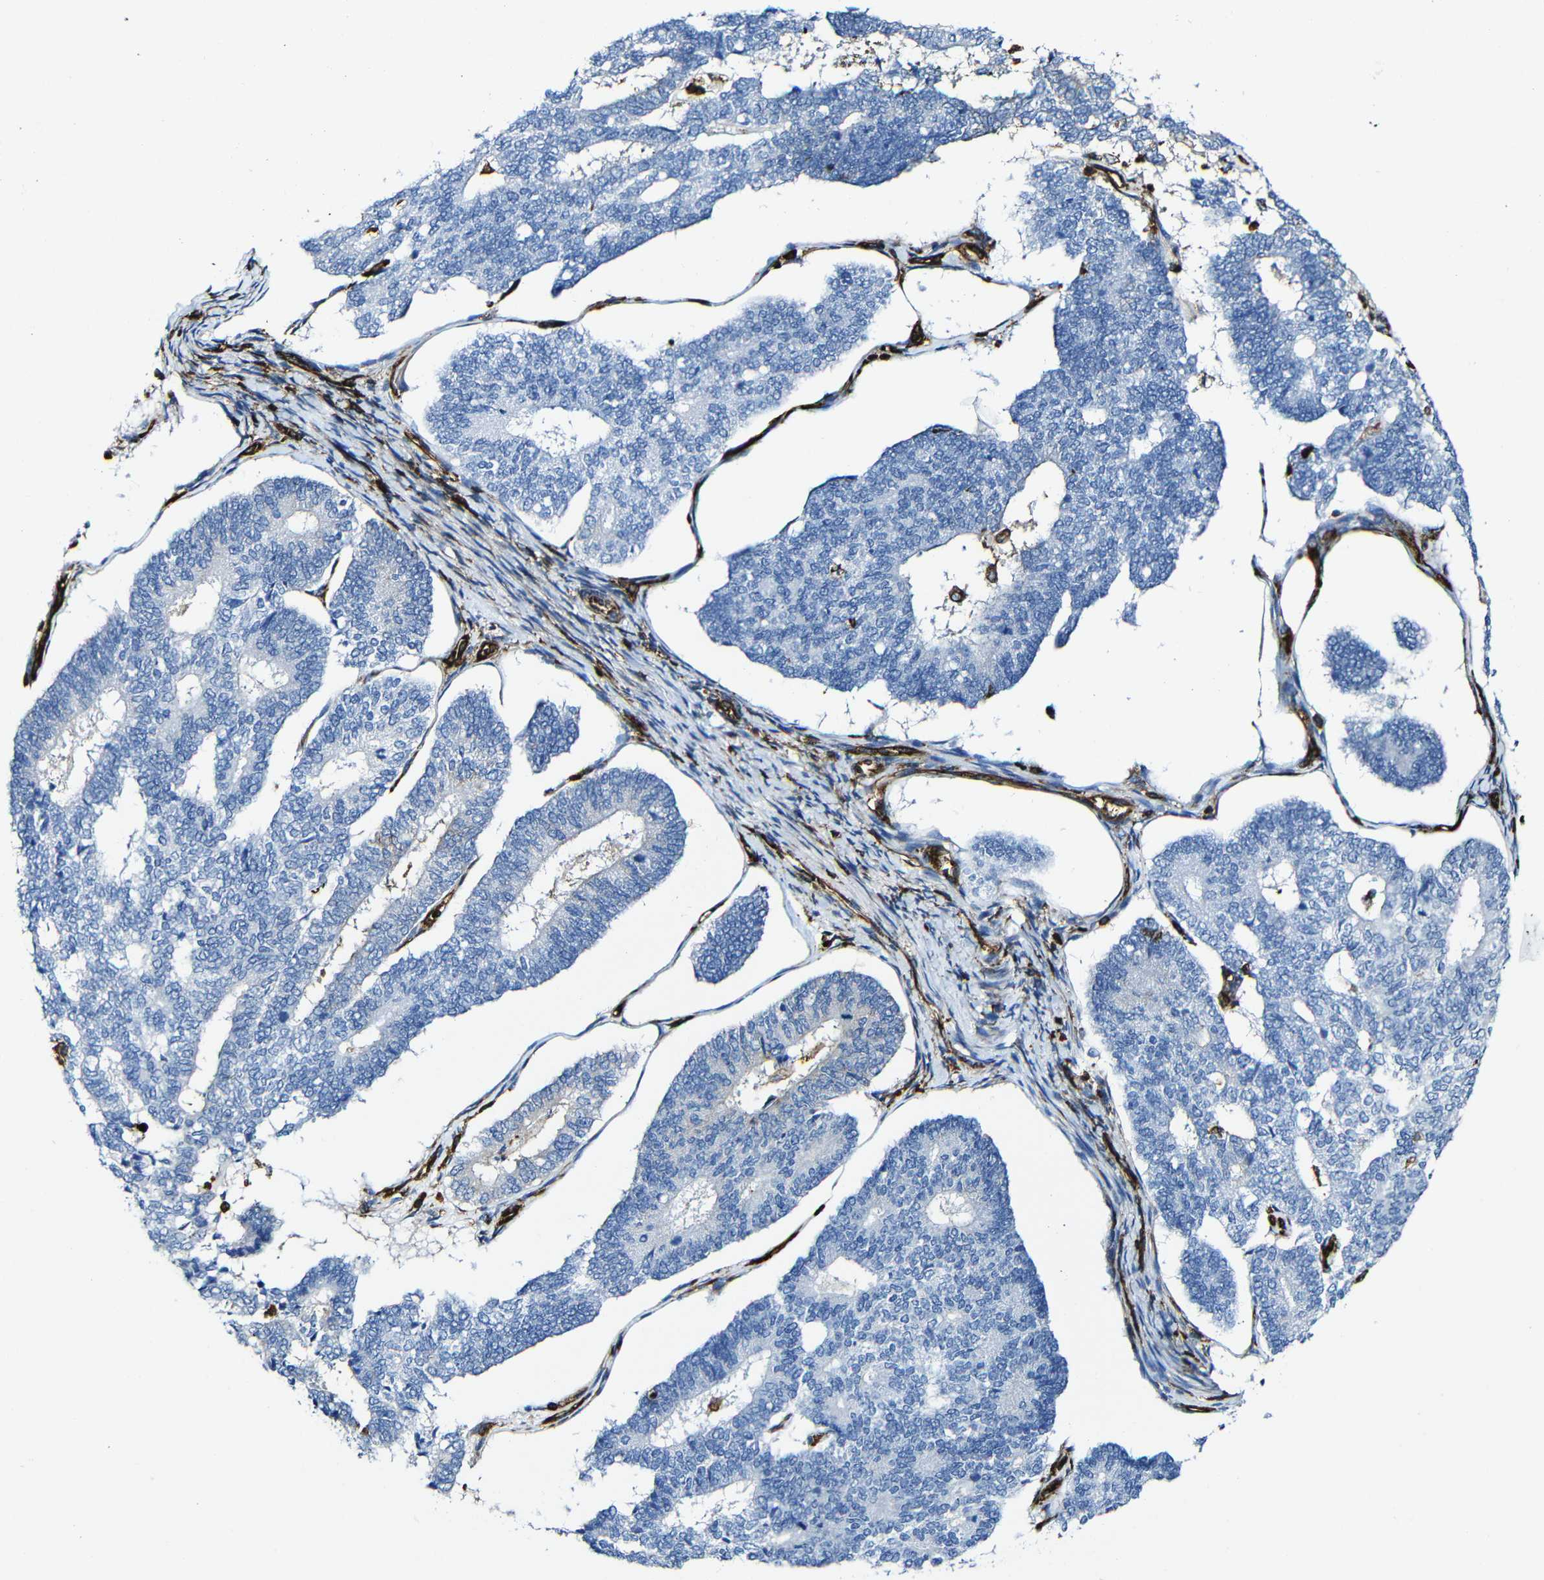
{"staining": {"intensity": "negative", "quantity": "none", "location": "none"}, "tissue": "endometrial cancer", "cell_type": "Tumor cells", "image_type": "cancer", "snomed": [{"axis": "morphology", "description": "Adenocarcinoma, NOS"}, {"axis": "topography", "description": "Endometrium"}], "caption": "This is an immunohistochemistry histopathology image of adenocarcinoma (endometrial). There is no positivity in tumor cells.", "gene": "MSN", "patient": {"sex": "female", "age": 70}}